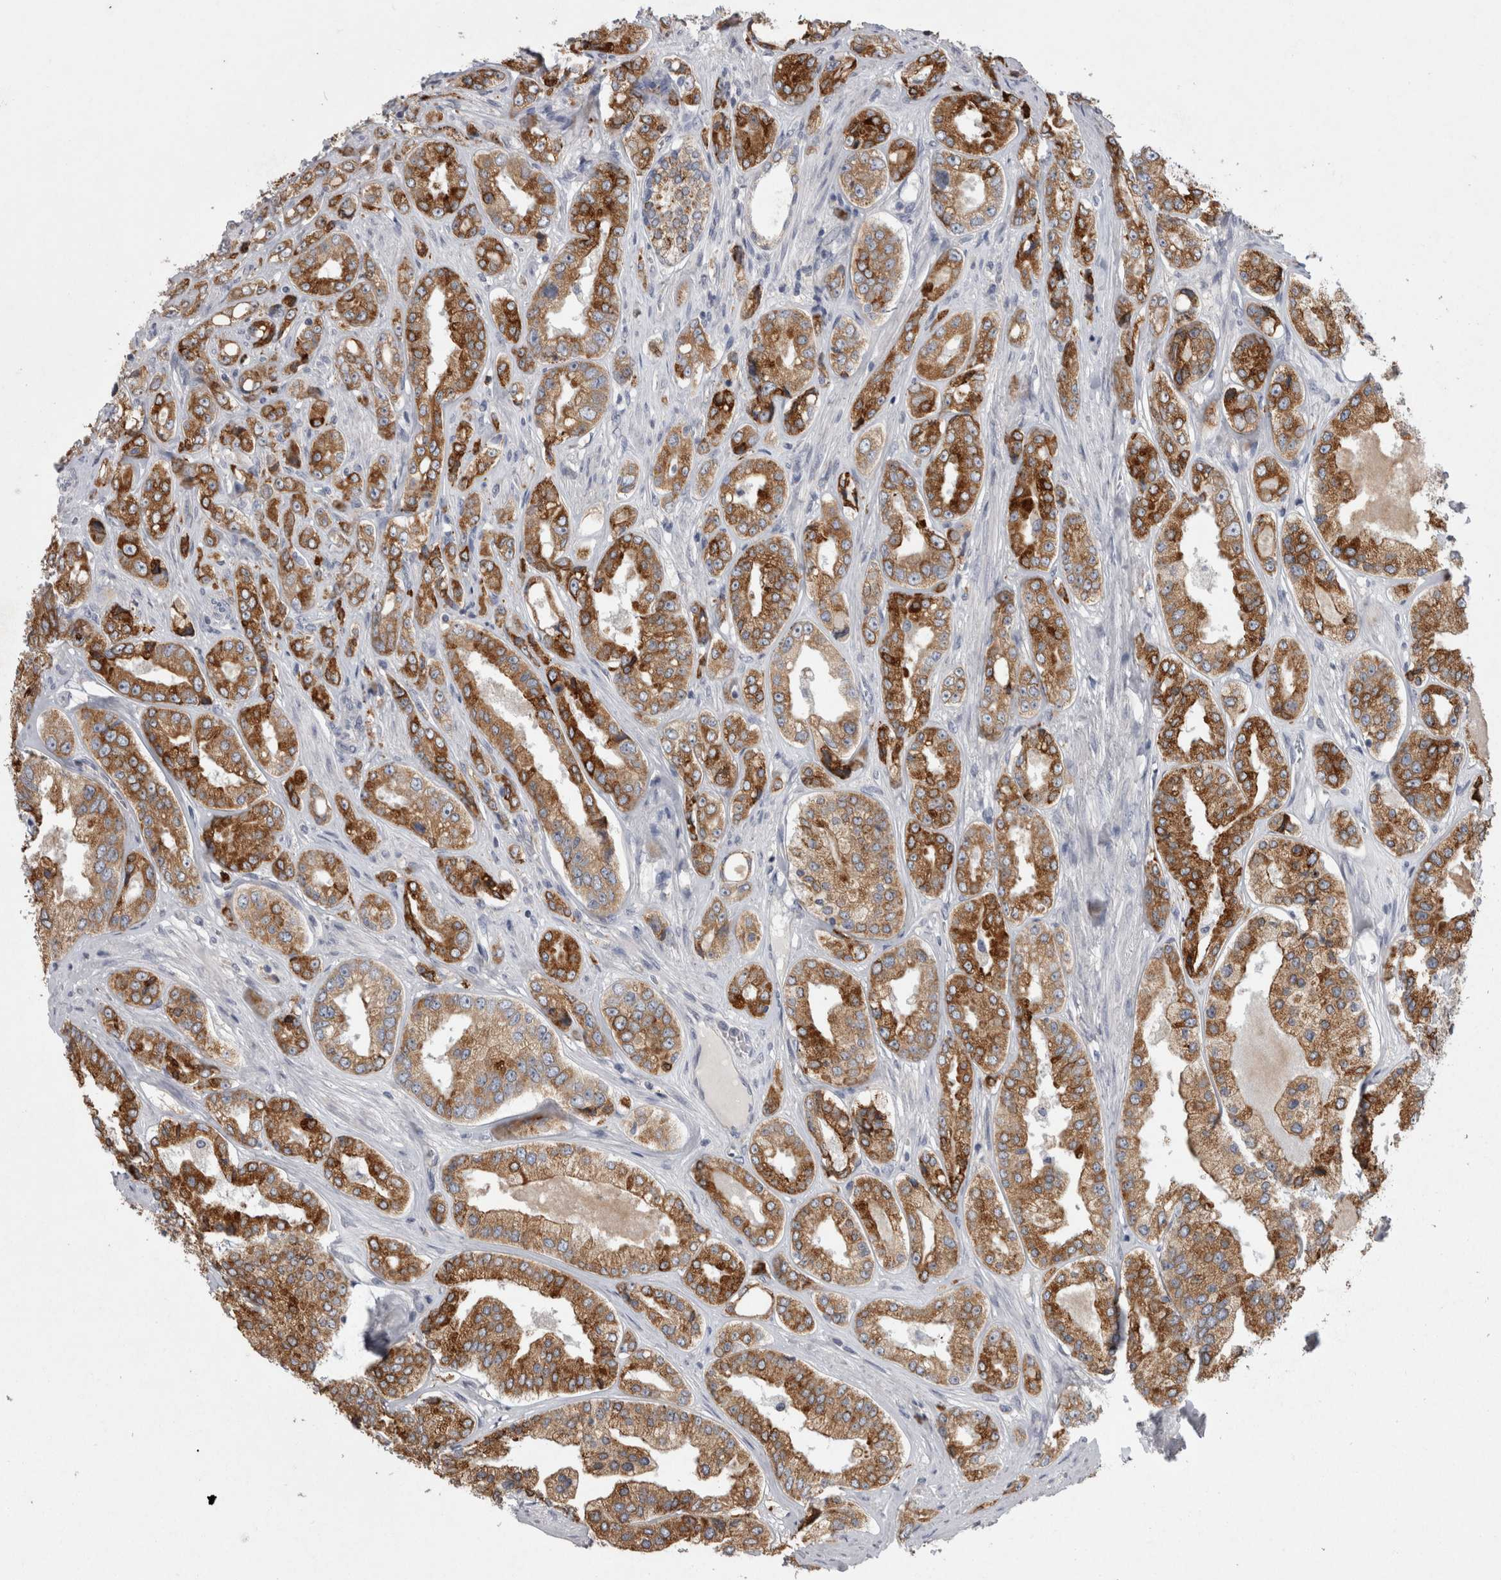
{"staining": {"intensity": "strong", "quantity": ">75%", "location": "cytoplasmic/membranous"}, "tissue": "prostate cancer", "cell_type": "Tumor cells", "image_type": "cancer", "snomed": [{"axis": "morphology", "description": "Adenocarcinoma, High grade"}, {"axis": "topography", "description": "Prostate"}], "caption": "Immunohistochemistry (IHC) image of neoplastic tissue: prostate cancer stained using immunohistochemistry exhibits high levels of strong protein expression localized specifically in the cytoplasmic/membranous of tumor cells, appearing as a cytoplasmic/membranous brown color.", "gene": "LRRC40", "patient": {"sex": "male", "age": 61}}